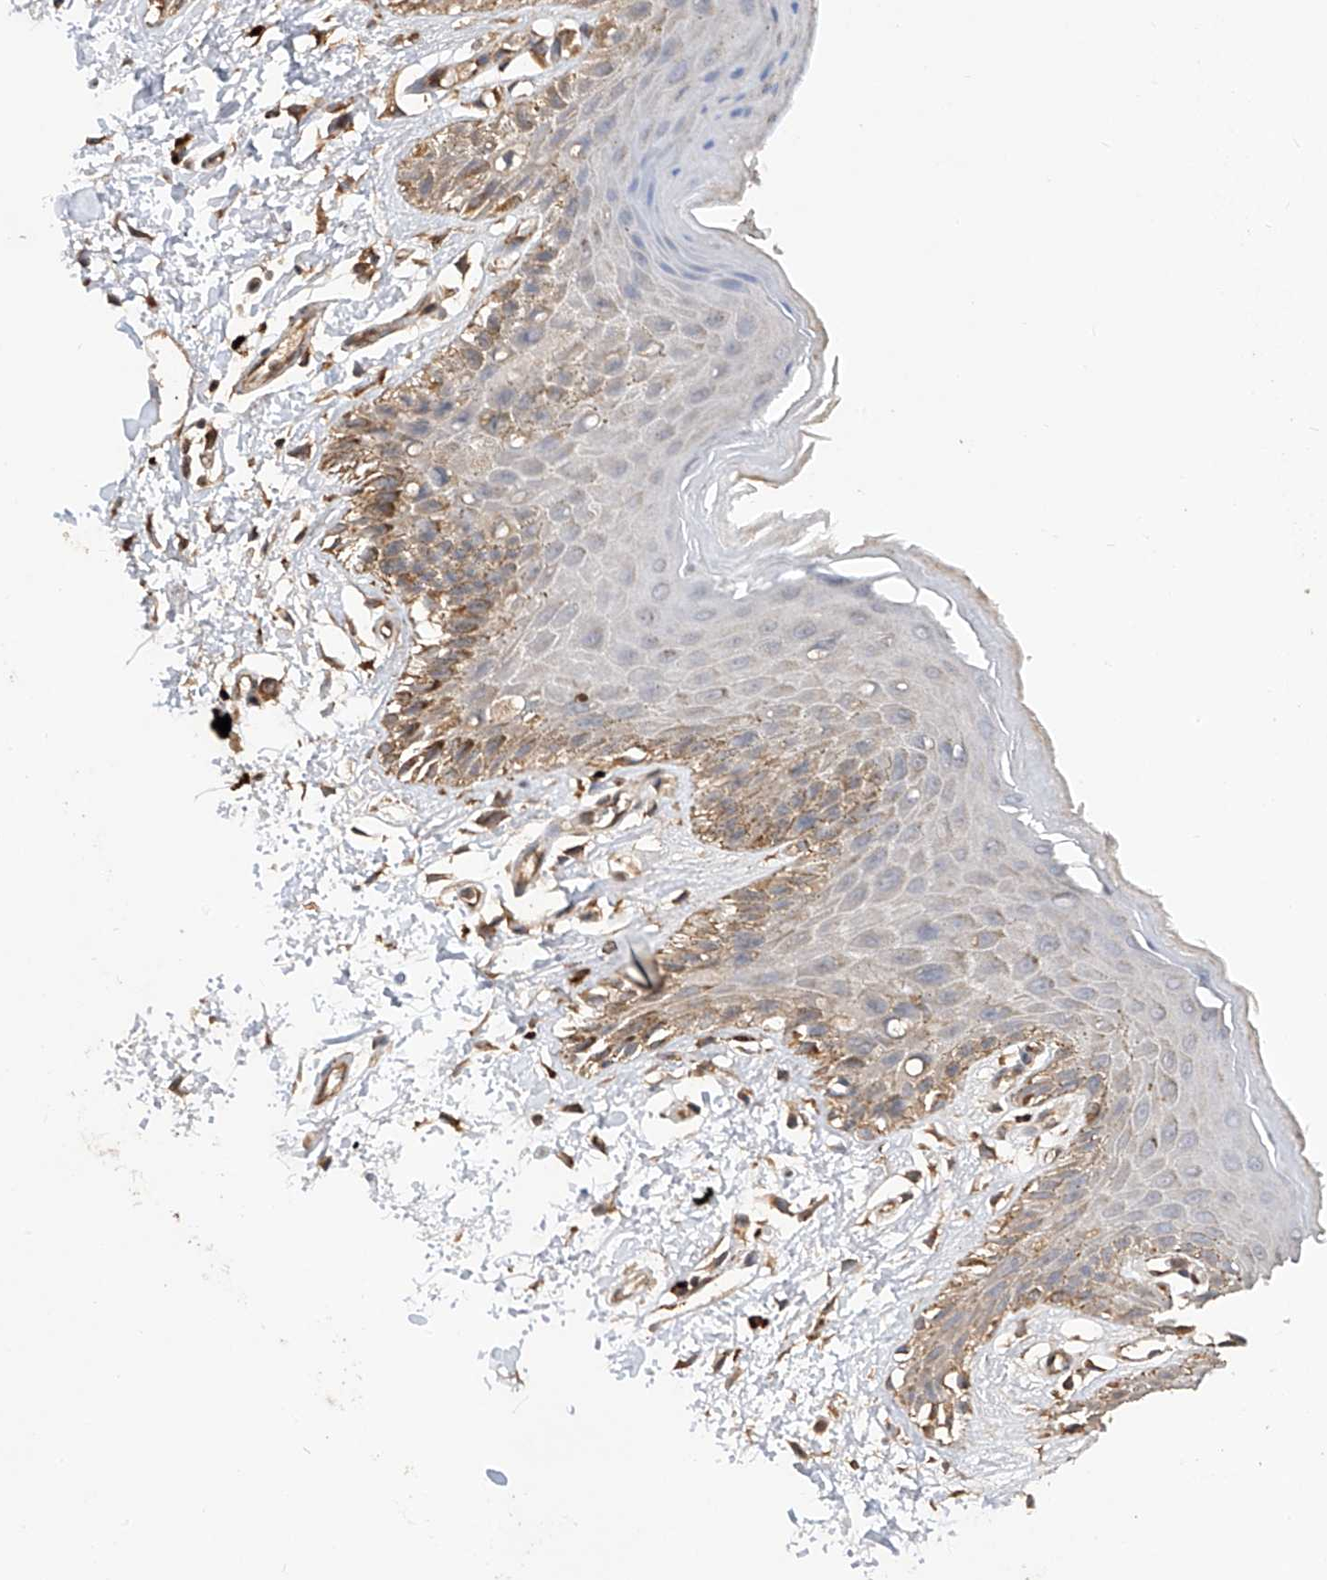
{"staining": {"intensity": "moderate", "quantity": "<25%", "location": "cytoplasmic/membranous"}, "tissue": "skin", "cell_type": "Epidermal cells", "image_type": "normal", "snomed": [{"axis": "morphology", "description": "Normal tissue, NOS"}, {"axis": "topography", "description": "Anal"}], "caption": "Protein expression analysis of unremarkable skin exhibits moderate cytoplasmic/membranous staining in approximately <25% of epidermal cells. The protein is stained brown, and the nuclei are stained in blue (DAB (3,3'-diaminobenzidine) IHC with brightfield microscopy, high magnification).", "gene": "RILPL2", "patient": {"sex": "male", "age": 44}}